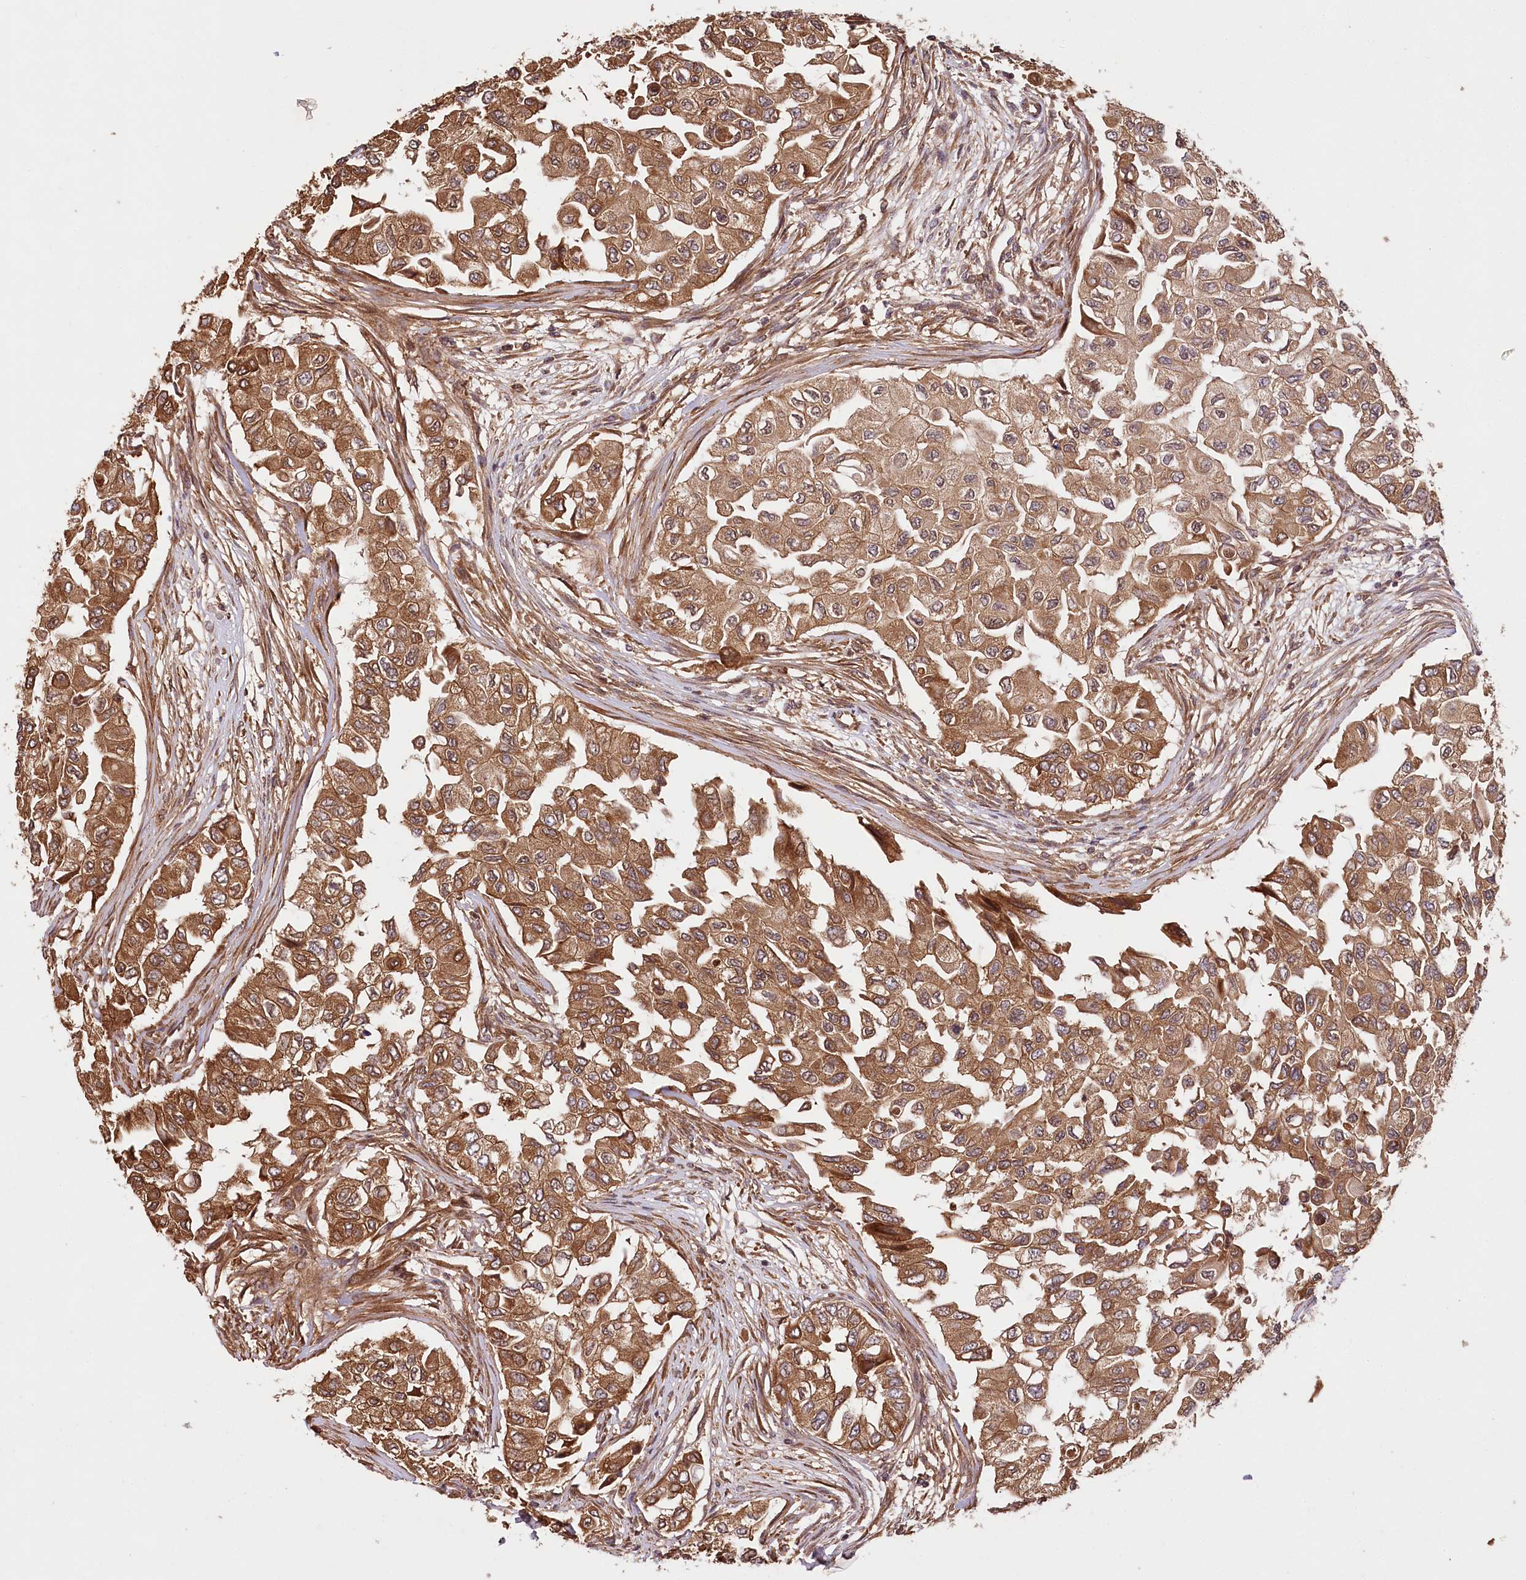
{"staining": {"intensity": "strong", "quantity": ">75%", "location": "cytoplasmic/membranous"}, "tissue": "breast cancer", "cell_type": "Tumor cells", "image_type": "cancer", "snomed": [{"axis": "morphology", "description": "Normal tissue, NOS"}, {"axis": "morphology", "description": "Duct carcinoma"}, {"axis": "topography", "description": "Breast"}], "caption": "Tumor cells show high levels of strong cytoplasmic/membranous staining in about >75% of cells in human breast cancer (infiltrating ductal carcinoma).", "gene": "LSS", "patient": {"sex": "female", "age": 49}}